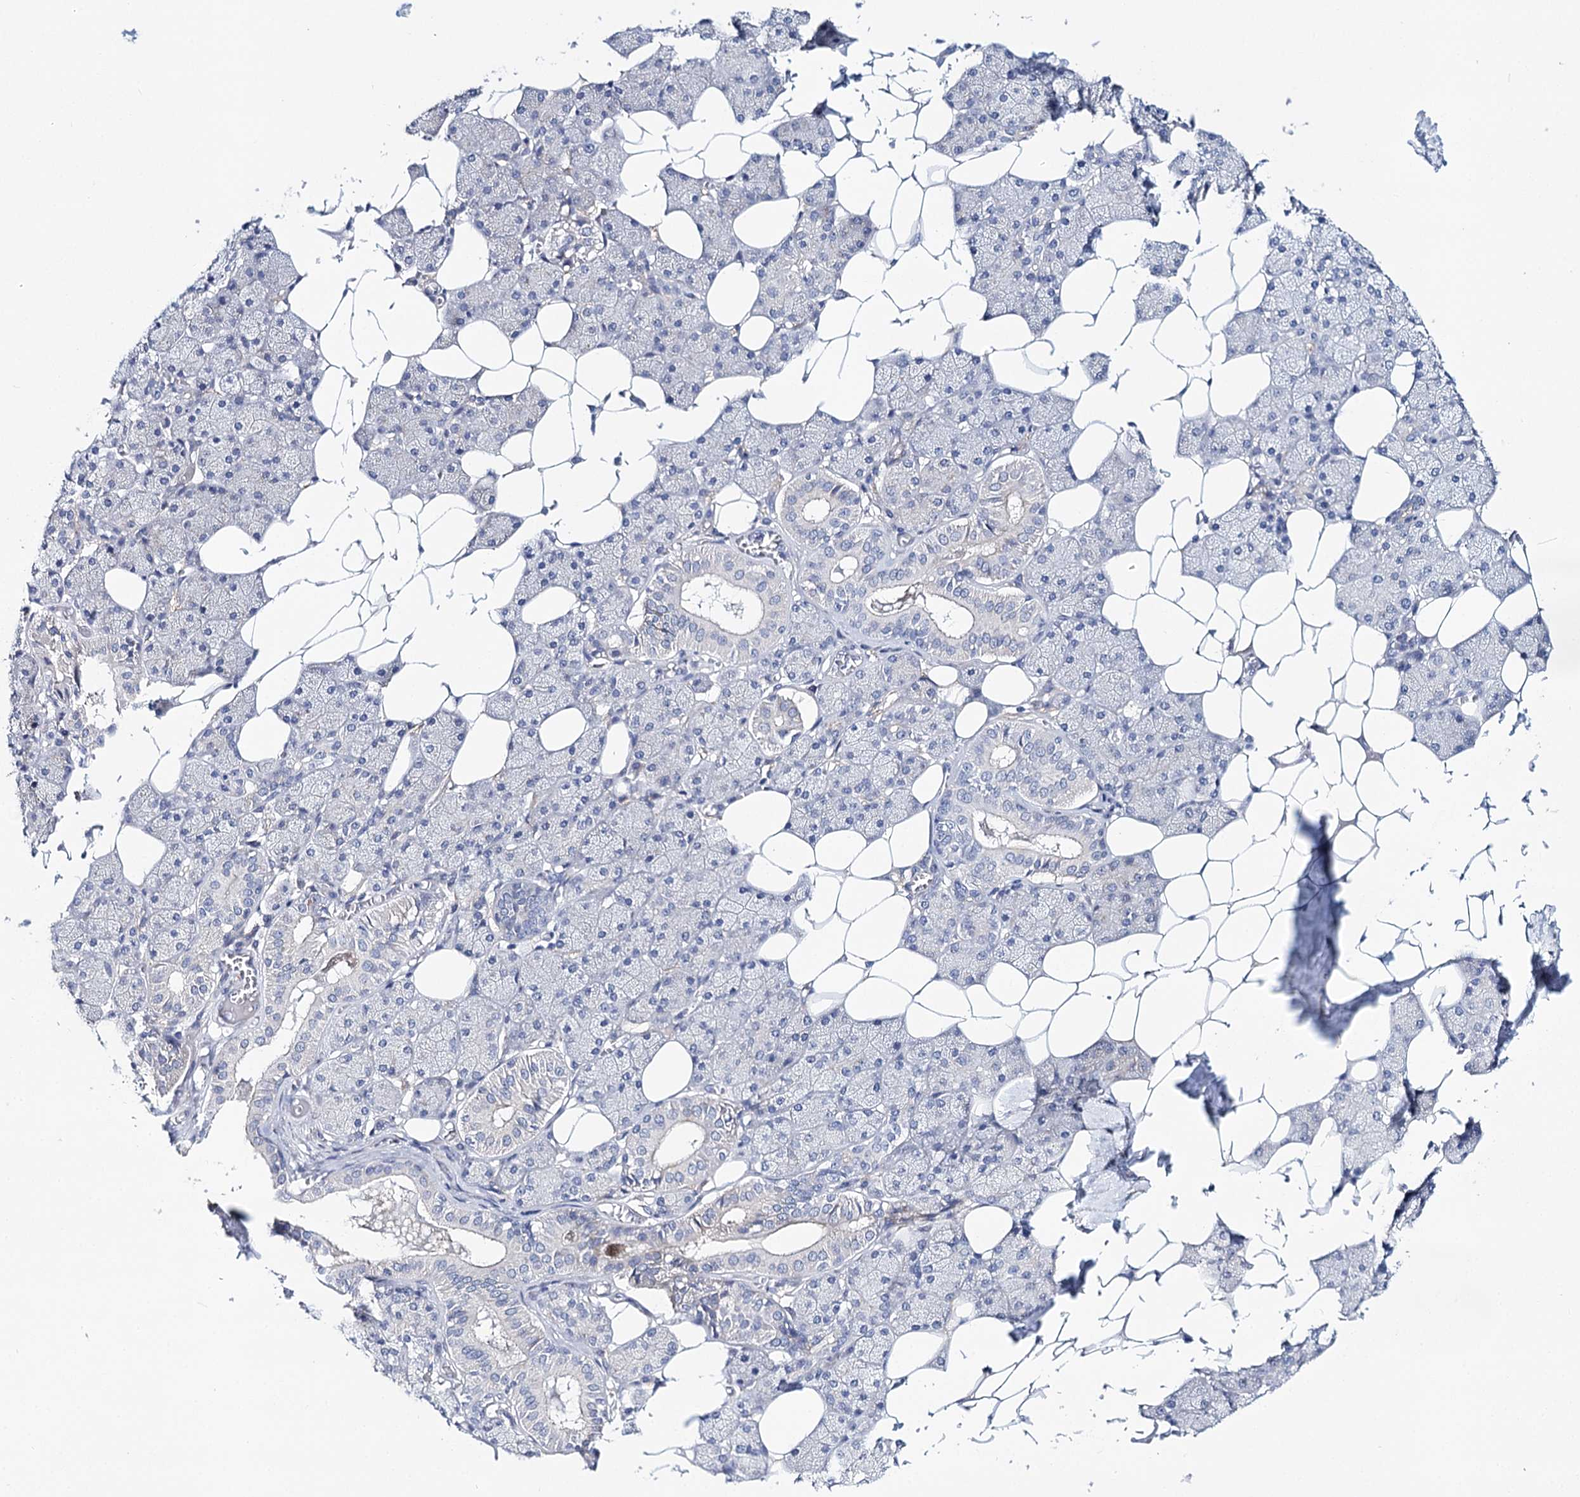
{"staining": {"intensity": "negative", "quantity": "none", "location": "none"}, "tissue": "salivary gland", "cell_type": "Glandular cells", "image_type": "normal", "snomed": [{"axis": "morphology", "description": "Normal tissue, NOS"}, {"axis": "topography", "description": "Salivary gland"}], "caption": "Human salivary gland stained for a protein using IHC exhibits no positivity in glandular cells.", "gene": "TEX12", "patient": {"sex": "female", "age": 33}}